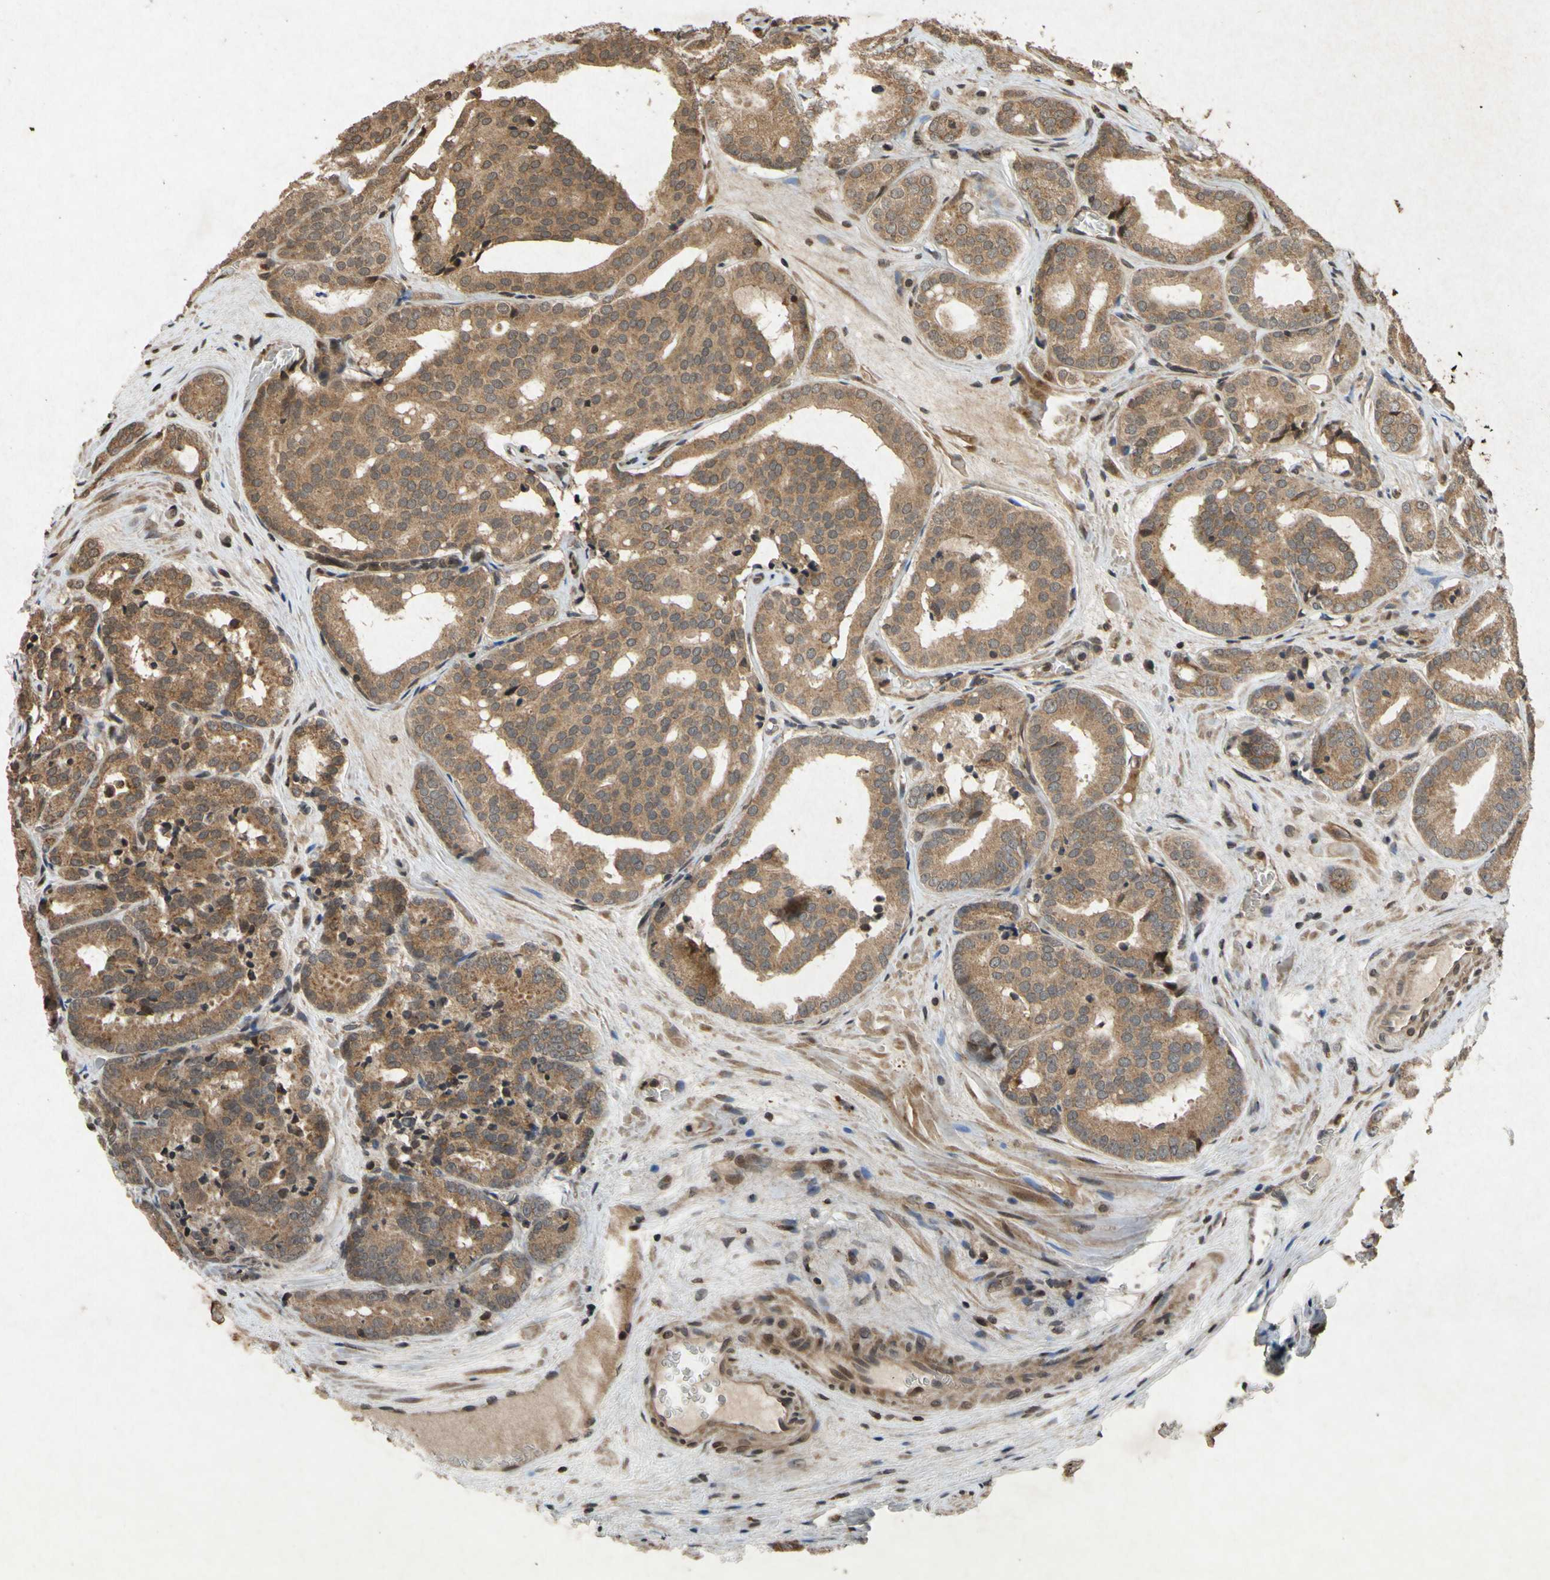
{"staining": {"intensity": "moderate", "quantity": ">75%", "location": "cytoplasmic/membranous"}, "tissue": "prostate cancer", "cell_type": "Tumor cells", "image_type": "cancer", "snomed": [{"axis": "morphology", "description": "Adenocarcinoma, High grade"}, {"axis": "topography", "description": "Prostate"}], "caption": "Immunohistochemistry of human high-grade adenocarcinoma (prostate) reveals medium levels of moderate cytoplasmic/membranous positivity in approximately >75% of tumor cells. (DAB (3,3'-diaminobenzidine) = brown stain, brightfield microscopy at high magnification).", "gene": "ATP6V1H", "patient": {"sex": "male", "age": 64}}